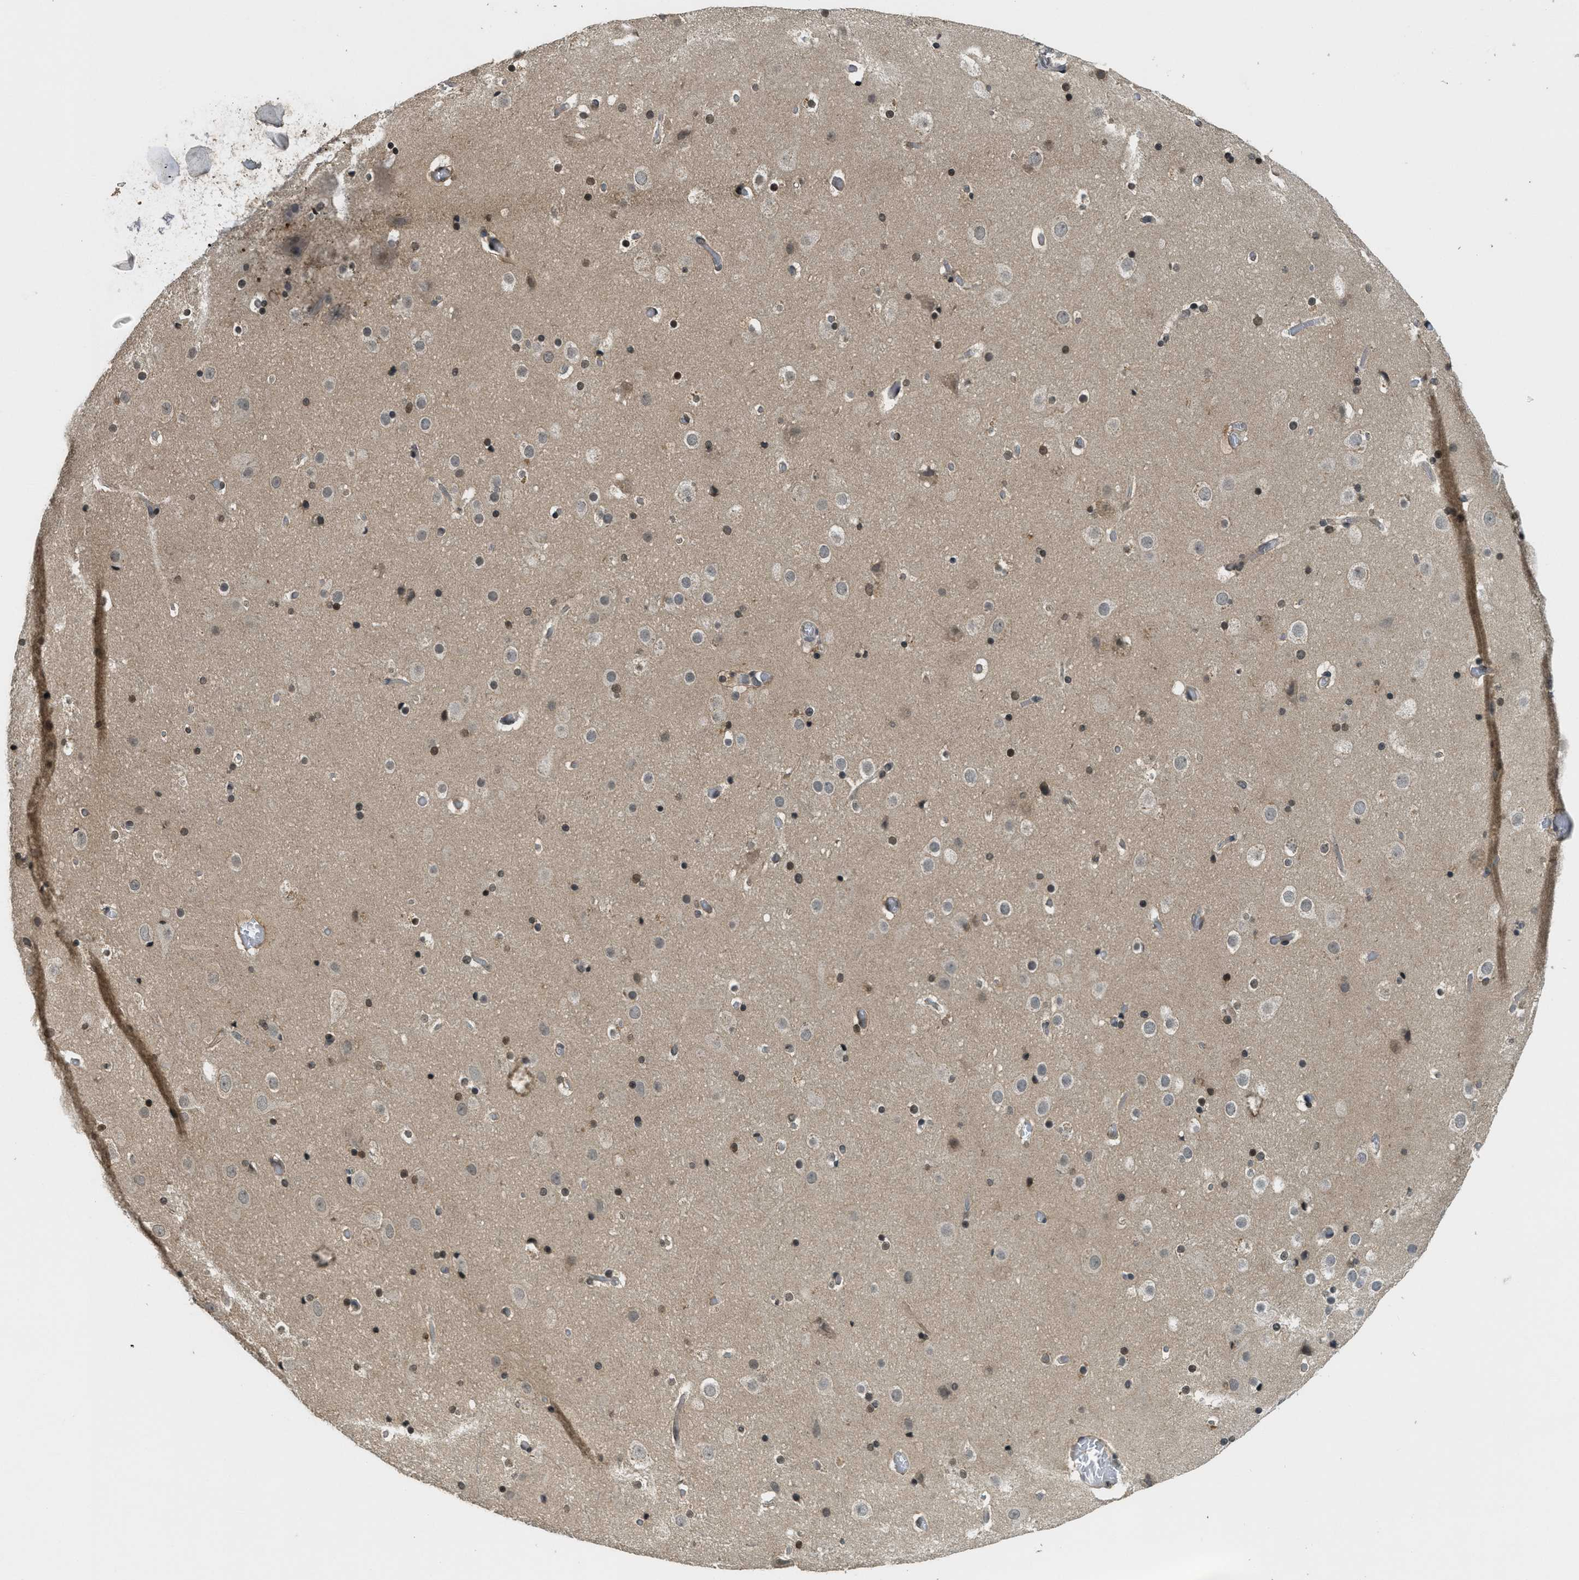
{"staining": {"intensity": "weak", "quantity": ">75%", "location": "cytoplasmic/membranous,nuclear"}, "tissue": "cerebral cortex", "cell_type": "Endothelial cells", "image_type": "normal", "snomed": [{"axis": "morphology", "description": "Normal tissue, NOS"}, {"axis": "topography", "description": "Cerebral cortex"}], "caption": "Protein staining by immunohistochemistry (IHC) shows weak cytoplasmic/membranous,nuclear positivity in about >75% of endothelial cells in unremarkable cerebral cortex. Nuclei are stained in blue.", "gene": "DNAJB1", "patient": {"sex": "male", "age": 57}}